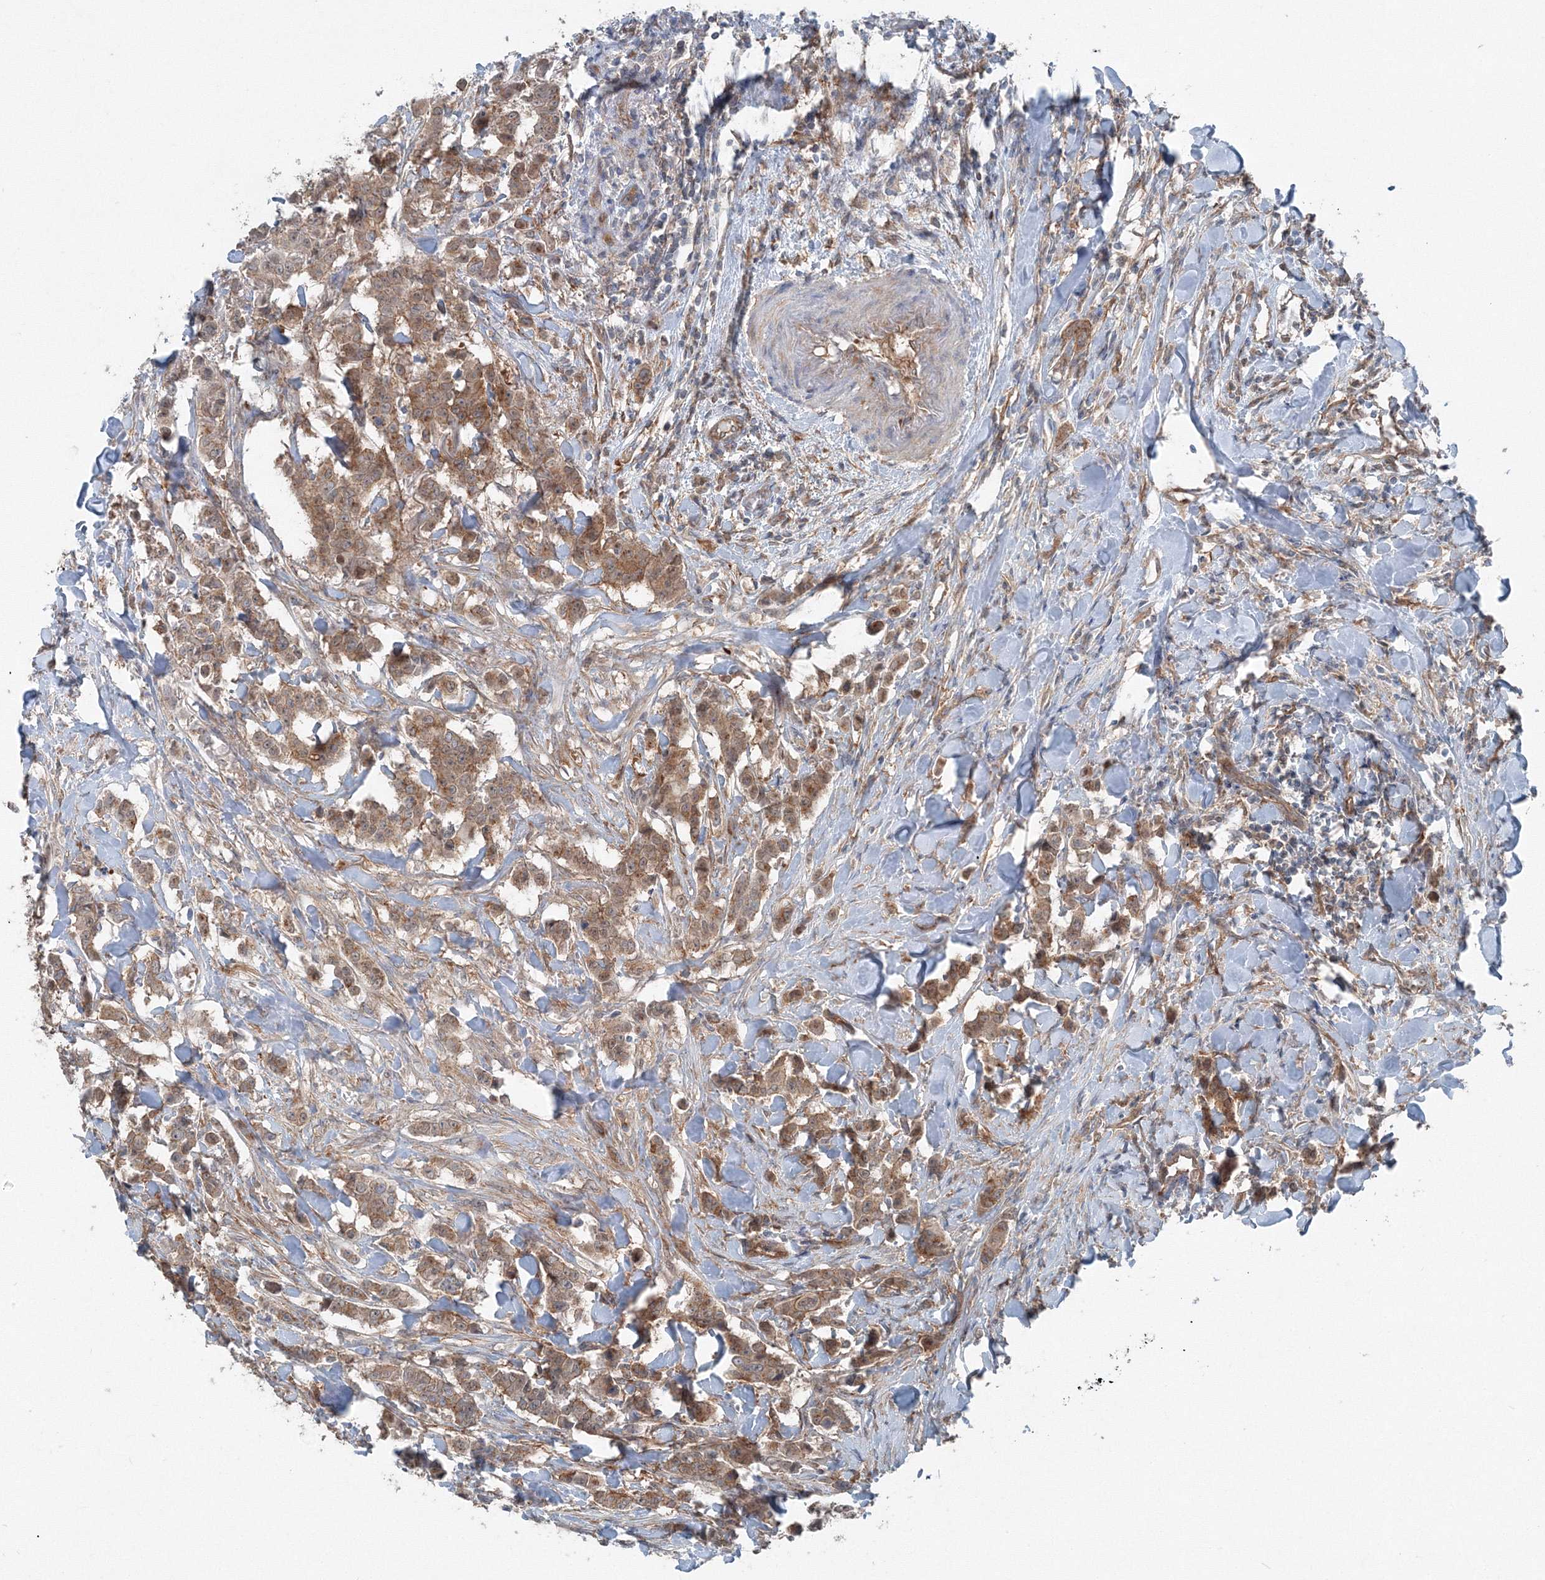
{"staining": {"intensity": "moderate", "quantity": ">75%", "location": "cytoplasmic/membranous"}, "tissue": "breast cancer", "cell_type": "Tumor cells", "image_type": "cancer", "snomed": [{"axis": "morphology", "description": "Duct carcinoma"}, {"axis": "topography", "description": "Breast"}], "caption": "Protein staining of breast cancer (invasive ductal carcinoma) tissue displays moderate cytoplasmic/membranous staining in approximately >75% of tumor cells.", "gene": "TPRKB", "patient": {"sex": "female", "age": 40}}